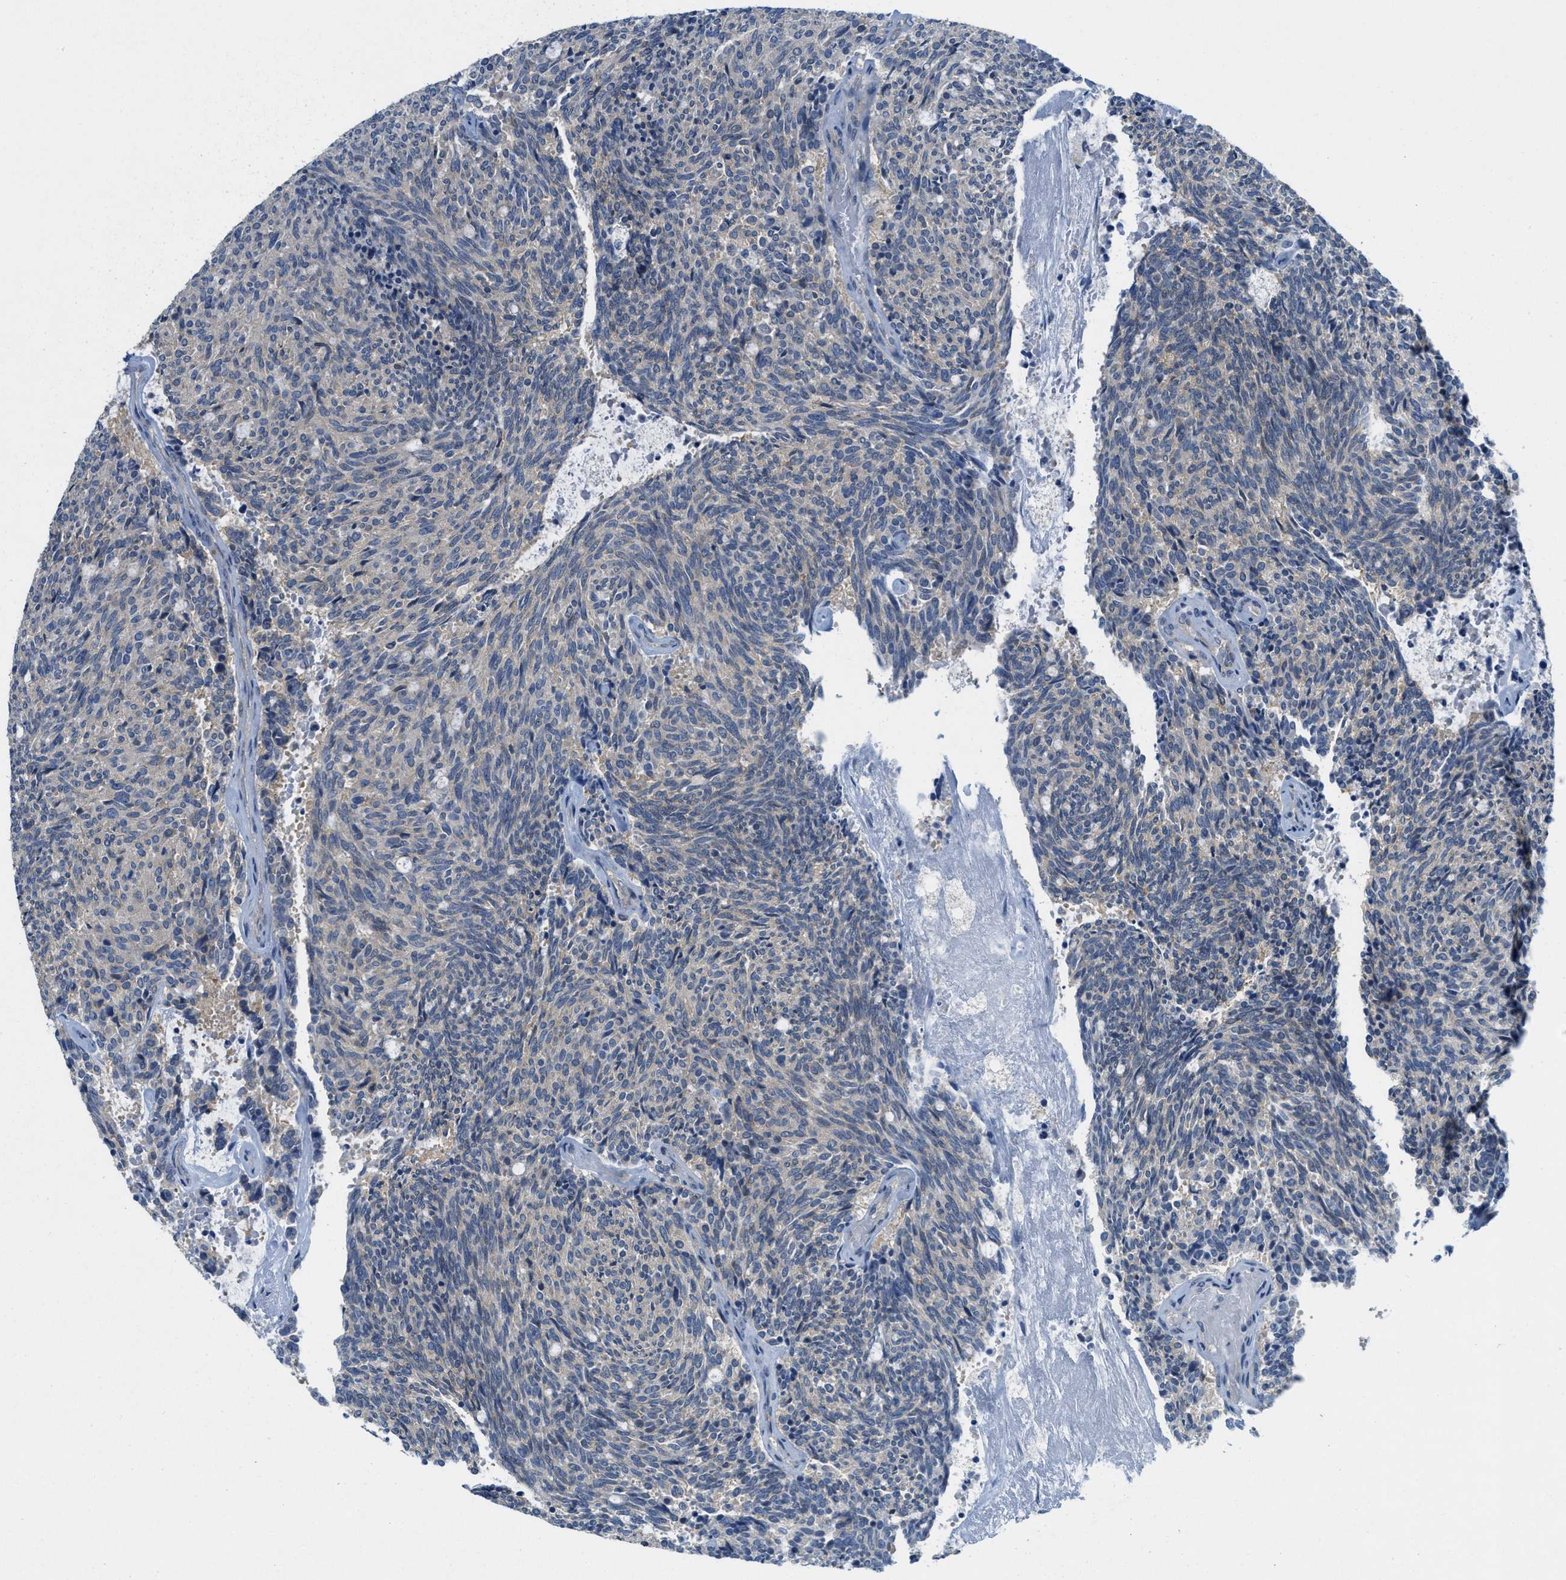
{"staining": {"intensity": "weak", "quantity": "<25%", "location": "cytoplasmic/membranous"}, "tissue": "carcinoid", "cell_type": "Tumor cells", "image_type": "cancer", "snomed": [{"axis": "morphology", "description": "Carcinoid, malignant, NOS"}, {"axis": "topography", "description": "Pancreas"}], "caption": "A photomicrograph of human malignant carcinoid is negative for staining in tumor cells.", "gene": "ZFYVE9", "patient": {"sex": "female", "age": 54}}